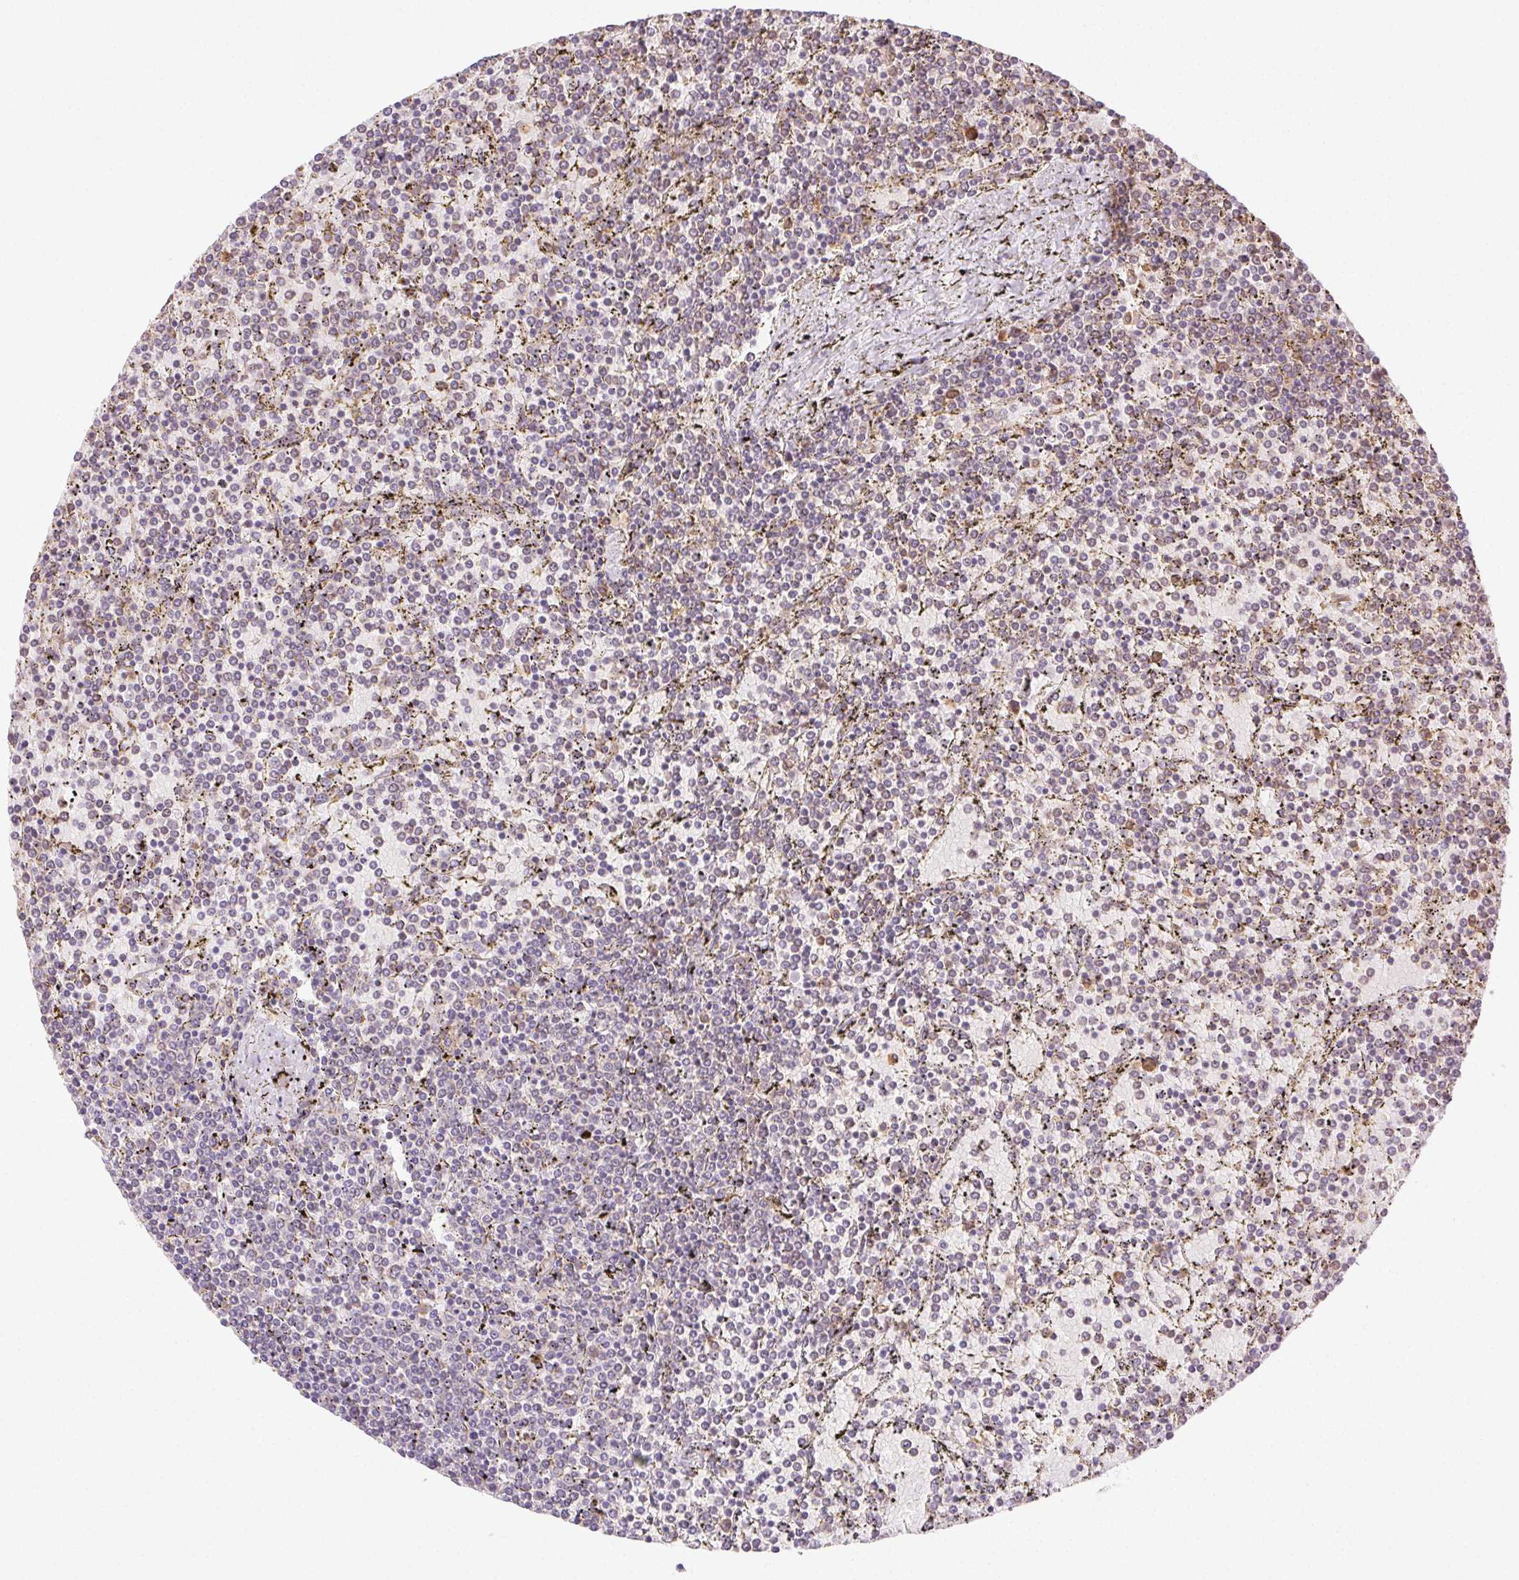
{"staining": {"intensity": "negative", "quantity": "none", "location": "none"}, "tissue": "lymphoma", "cell_type": "Tumor cells", "image_type": "cancer", "snomed": [{"axis": "morphology", "description": "Malignant lymphoma, non-Hodgkin's type, Low grade"}, {"axis": "topography", "description": "Spleen"}], "caption": "Immunohistochemistry (IHC) photomicrograph of neoplastic tissue: human lymphoma stained with DAB reveals no significant protein positivity in tumor cells.", "gene": "ENTREP1", "patient": {"sex": "female", "age": 77}}